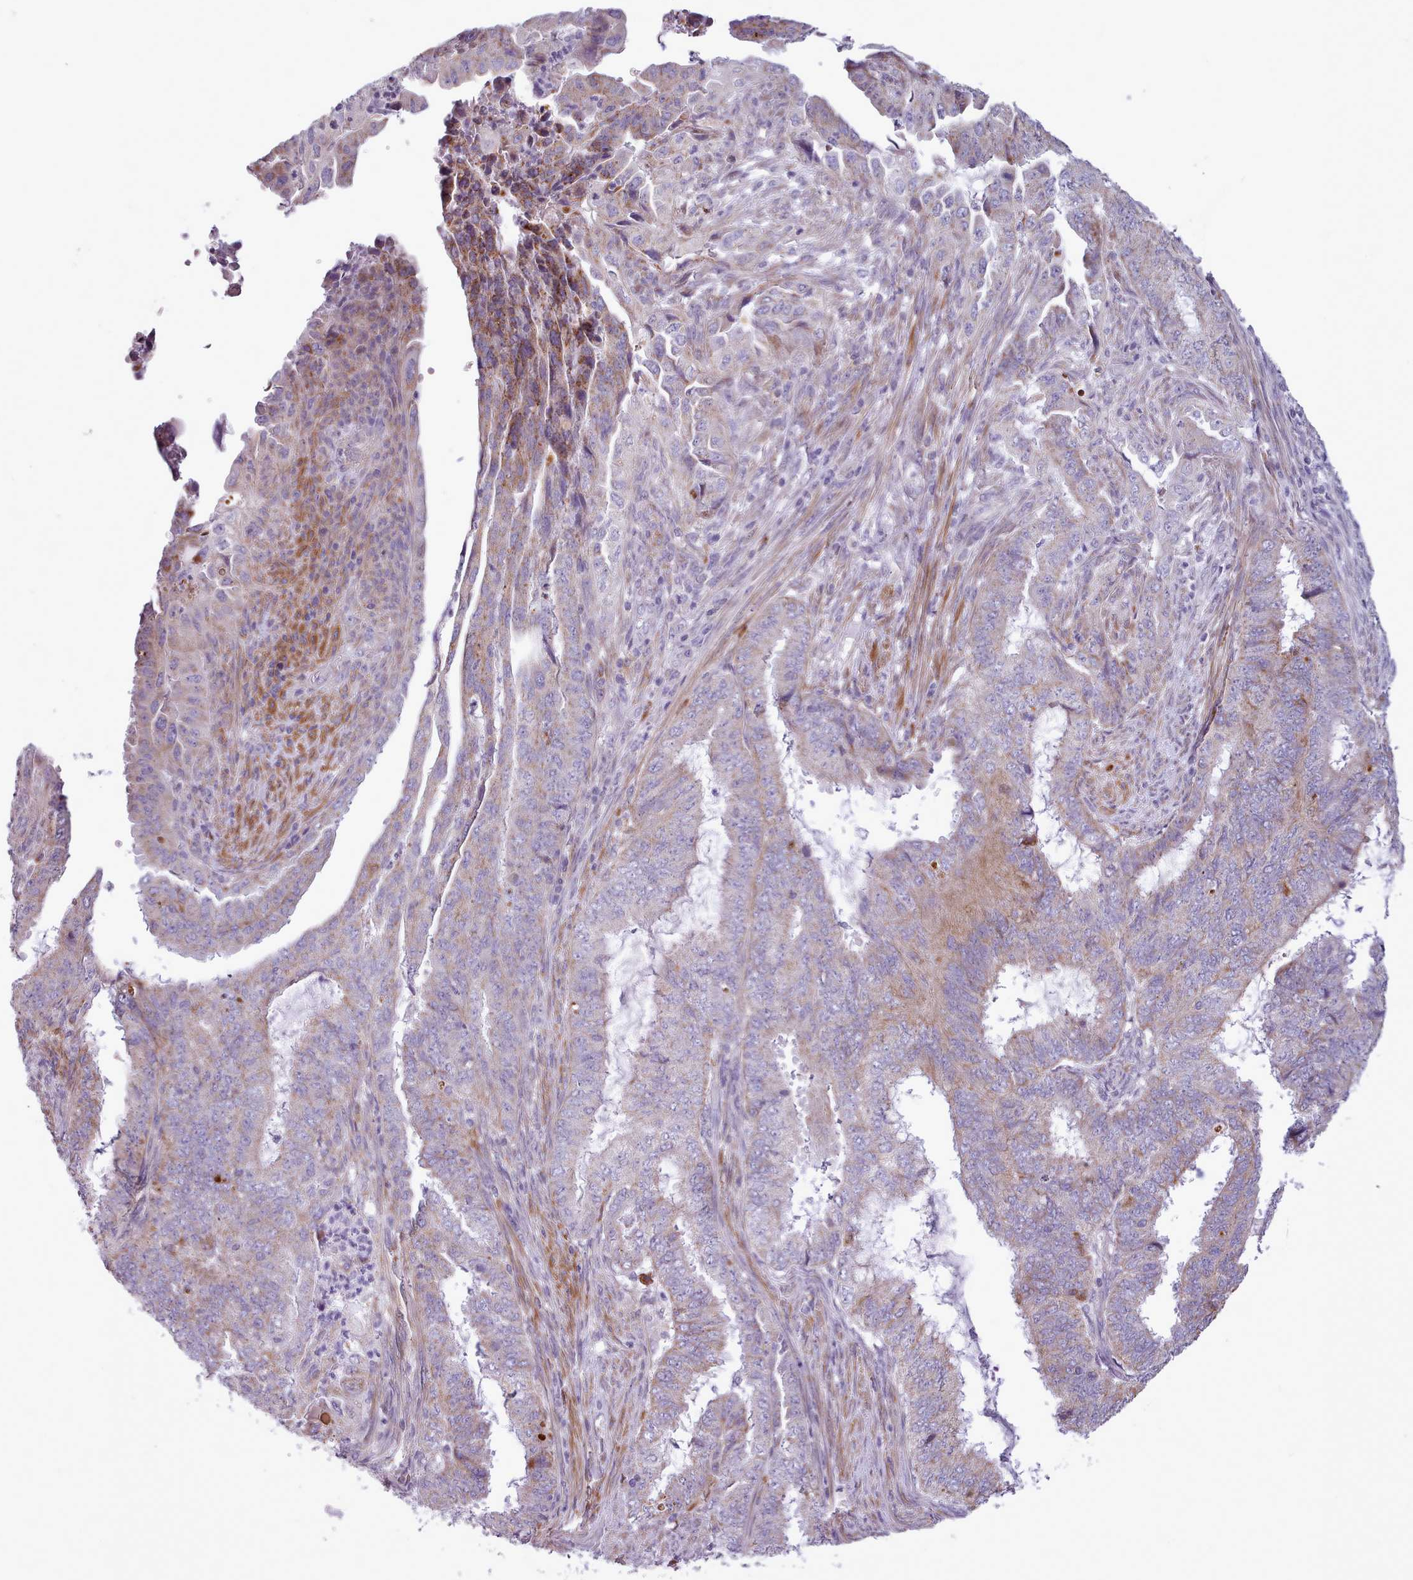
{"staining": {"intensity": "moderate", "quantity": "25%-75%", "location": "cytoplasmic/membranous"}, "tissue": "endometrial cancer", "cell_type": "Tumor cells", "image_type": "cancer", "snomed": [{"axis": "morphology", "description": "Adenocarcinoma, NOS"}, {"axis": "topography", "description": "Endometrium"}], "caption": "A histopathology image showing moderate cytoplasmic/membranous expression in about 25%-75% of tumor cells in endometrial cancer, as visualized by brown immunohistochemical staining.", "gene": "AVL9", "patient": {"sex": "female", "age": 51}}